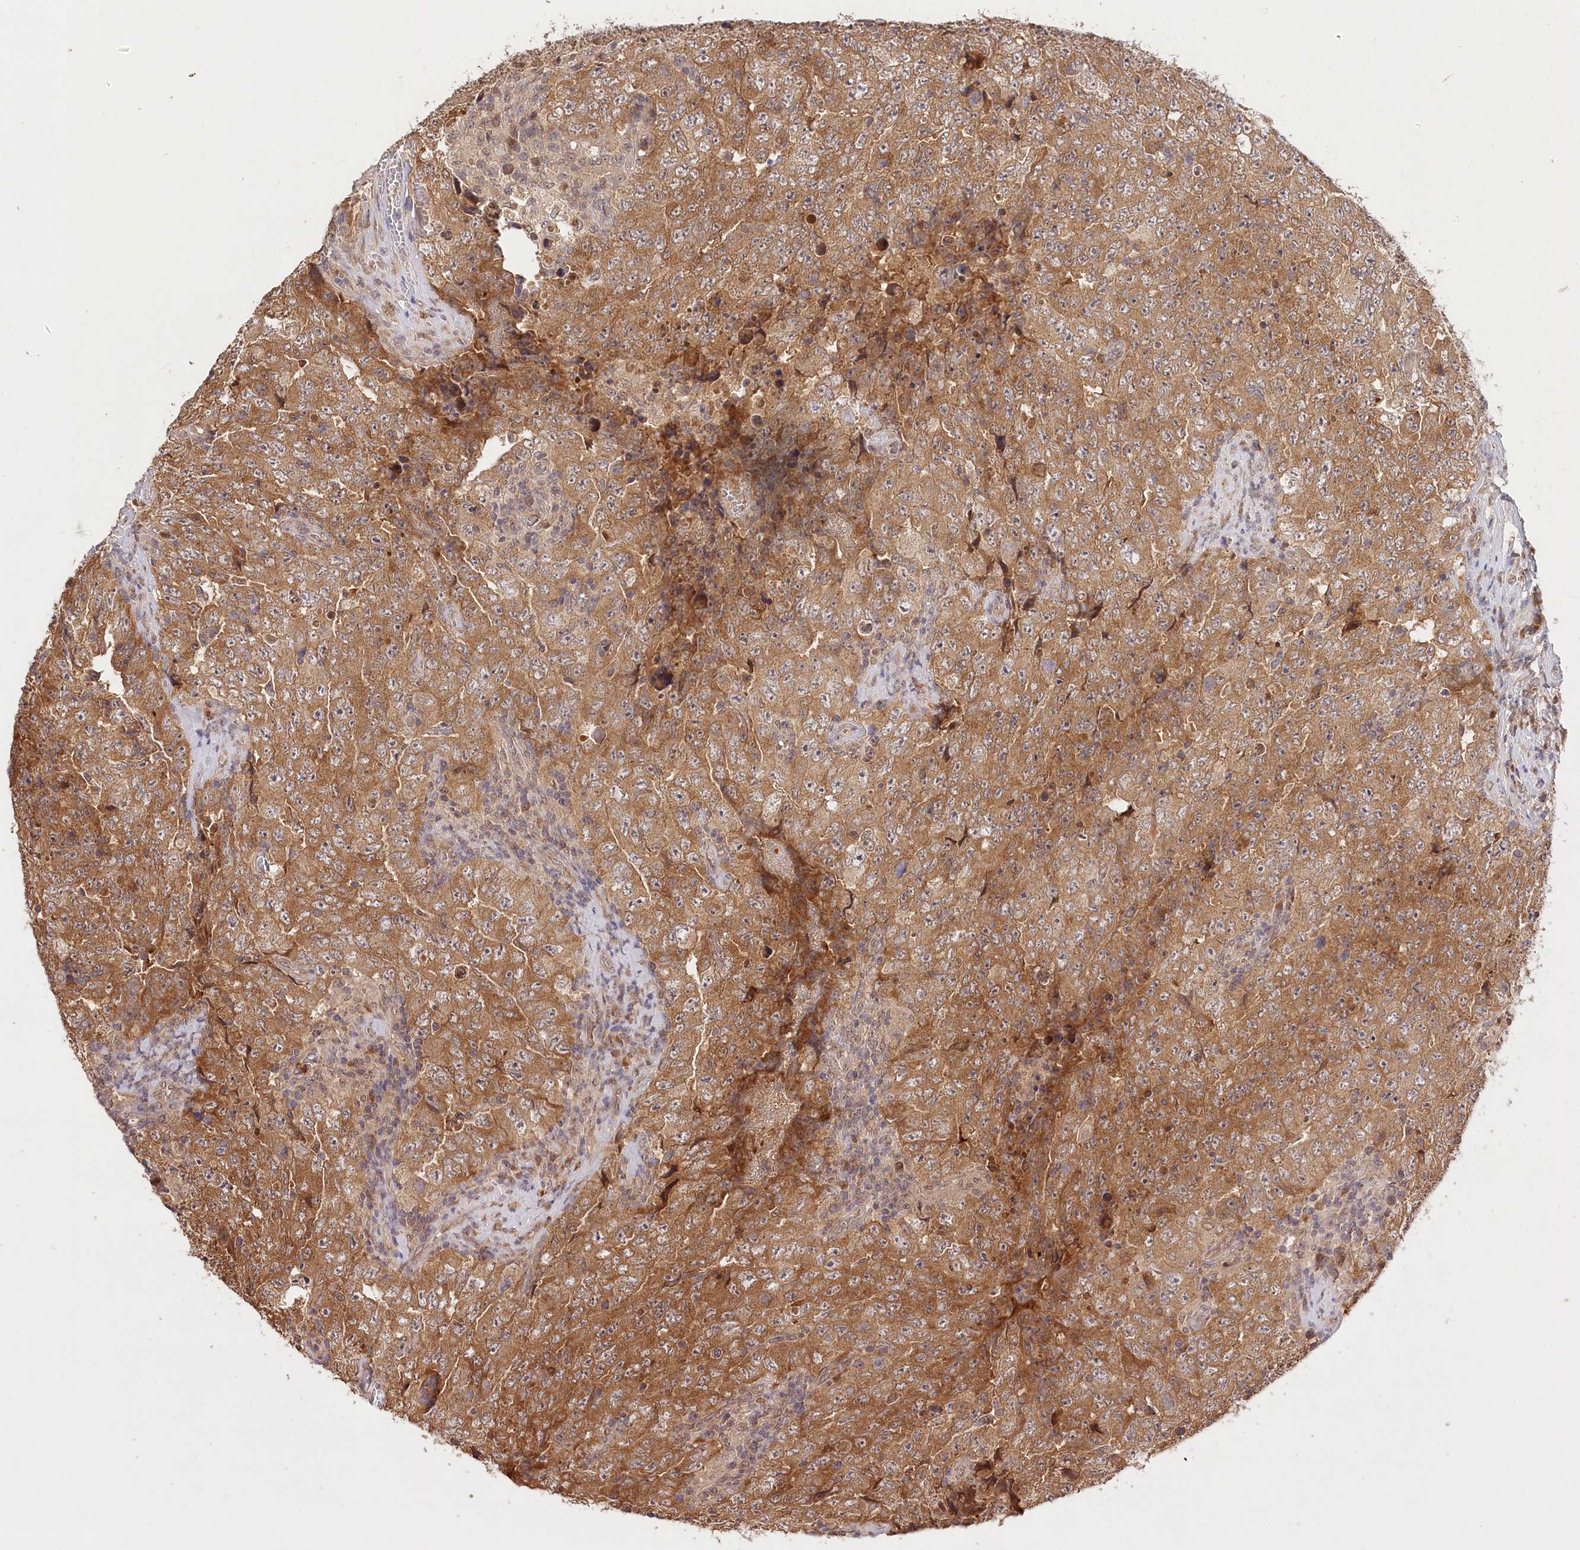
{"staining": {"intensity": "moderate", "quantity": ">75%", "location": "cytoplasmic/membranous"}, "tissue": "testis cancer", "cell_type": "Tumor cells", "image_type": "cancer", "snomed": [{"axis": "morphology", "description": "Carcinoma, Embryonal, NOS"}, {"axis": "topography", "description": "Testis"}], "caption": "Protein expression analysis of human testis cancer (embryonal carcinoma) reveals moderate cytoplasmic/membranous expression in about >75% of tumor cells.", "gene": "IRAK1BP1", "patient": {"sex": "male", "age": 26}}